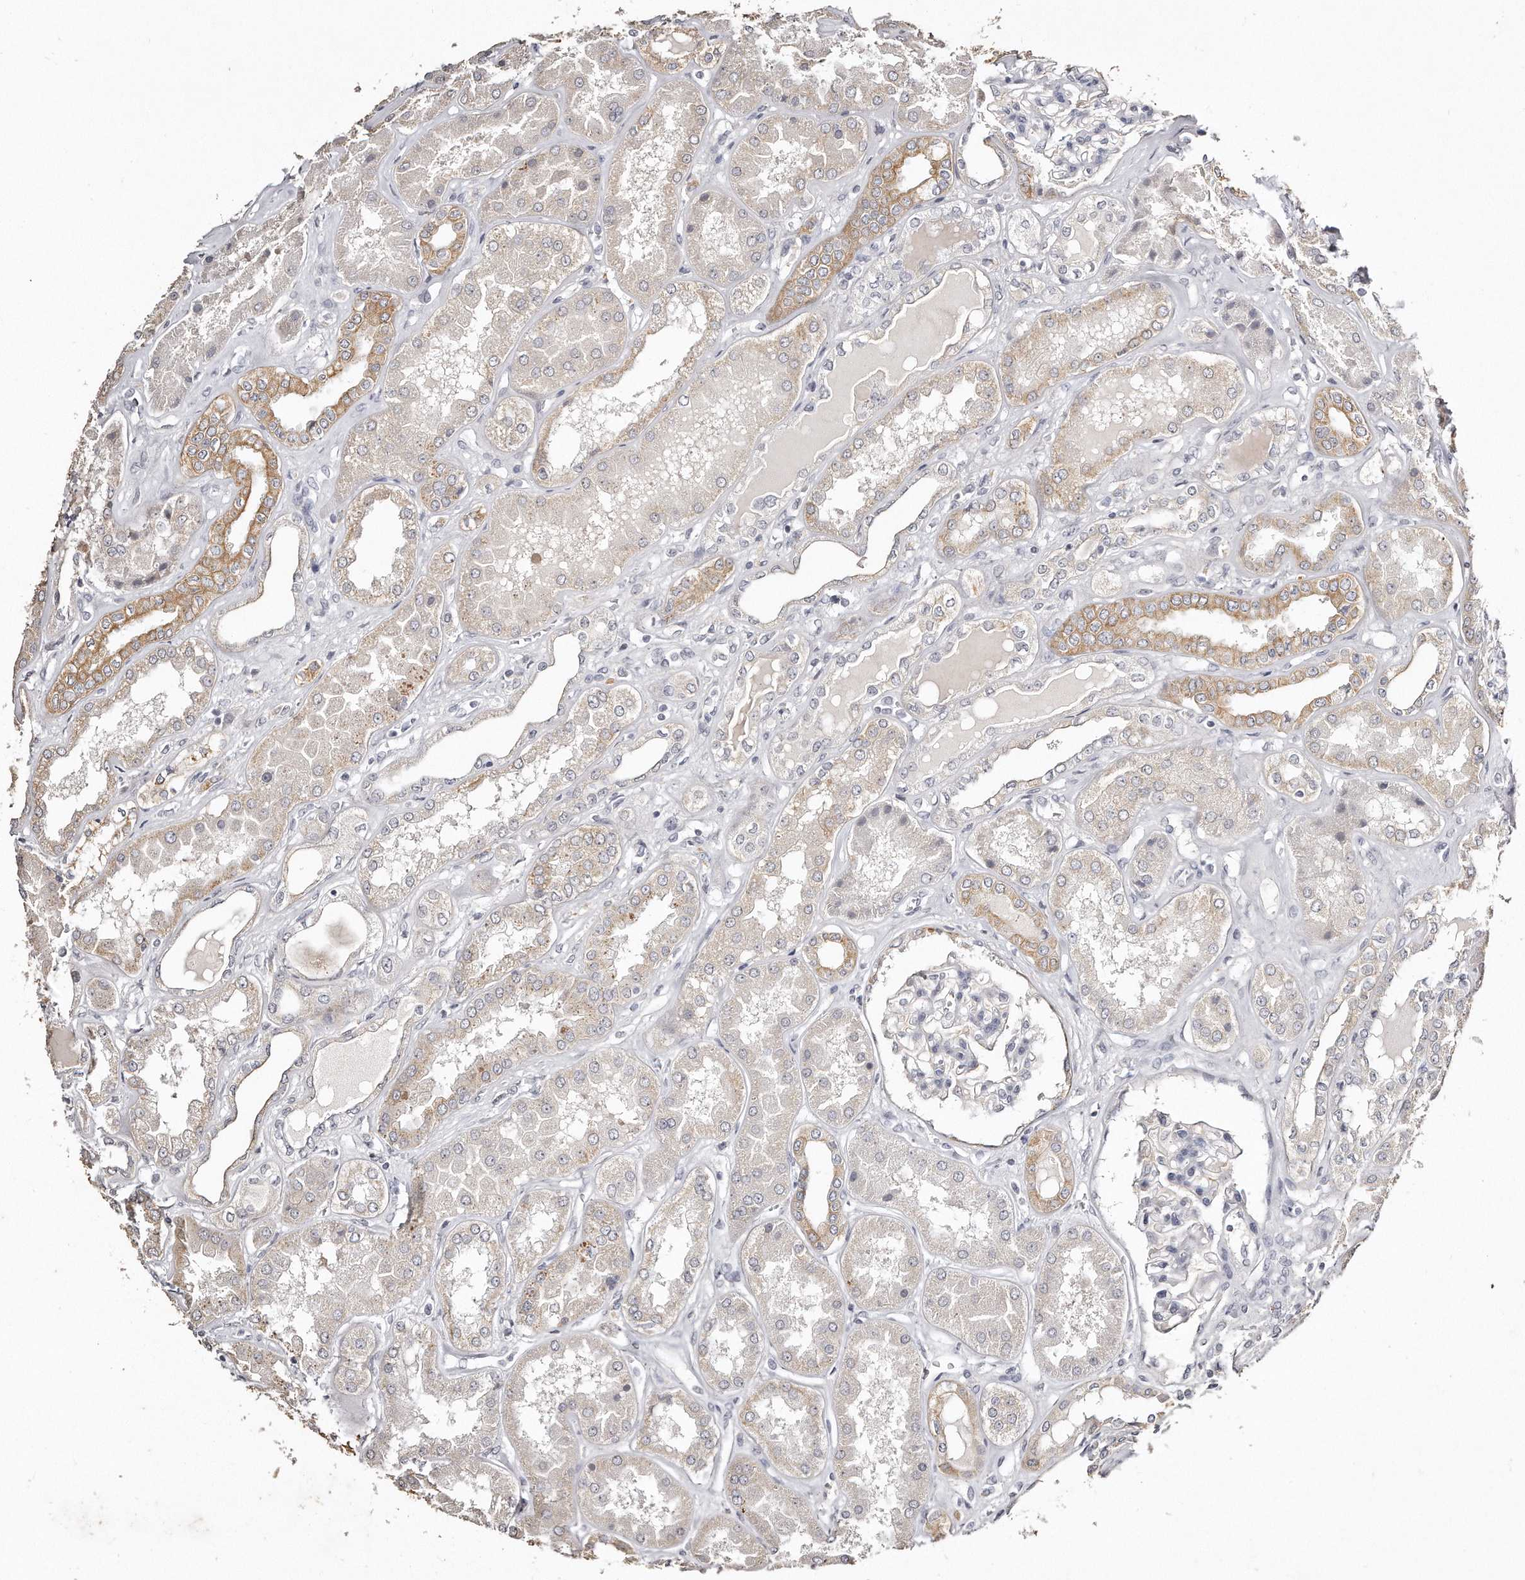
{"staining": {"intensity": "negative", "quantity": "none", "location": "none"}, "tissue": "kidney", "cell_type": "Cells in glomeruli", "image_type": "normal", "snomed": [{"axis": "morphology", "description": "Normal tissue, NOS"}, {"axis": "topography", "description": "Kidney"}], "caption": "The immunohistochemistry histopathology image has no significant staining in cells in glomeruli of kidney. (DAB (3,3'-diaminobenzidine) immunohistochemistry (IHC), high magnification).", "gene": "ZYG11A", "patient": {"sex": "female", "age": 56}}